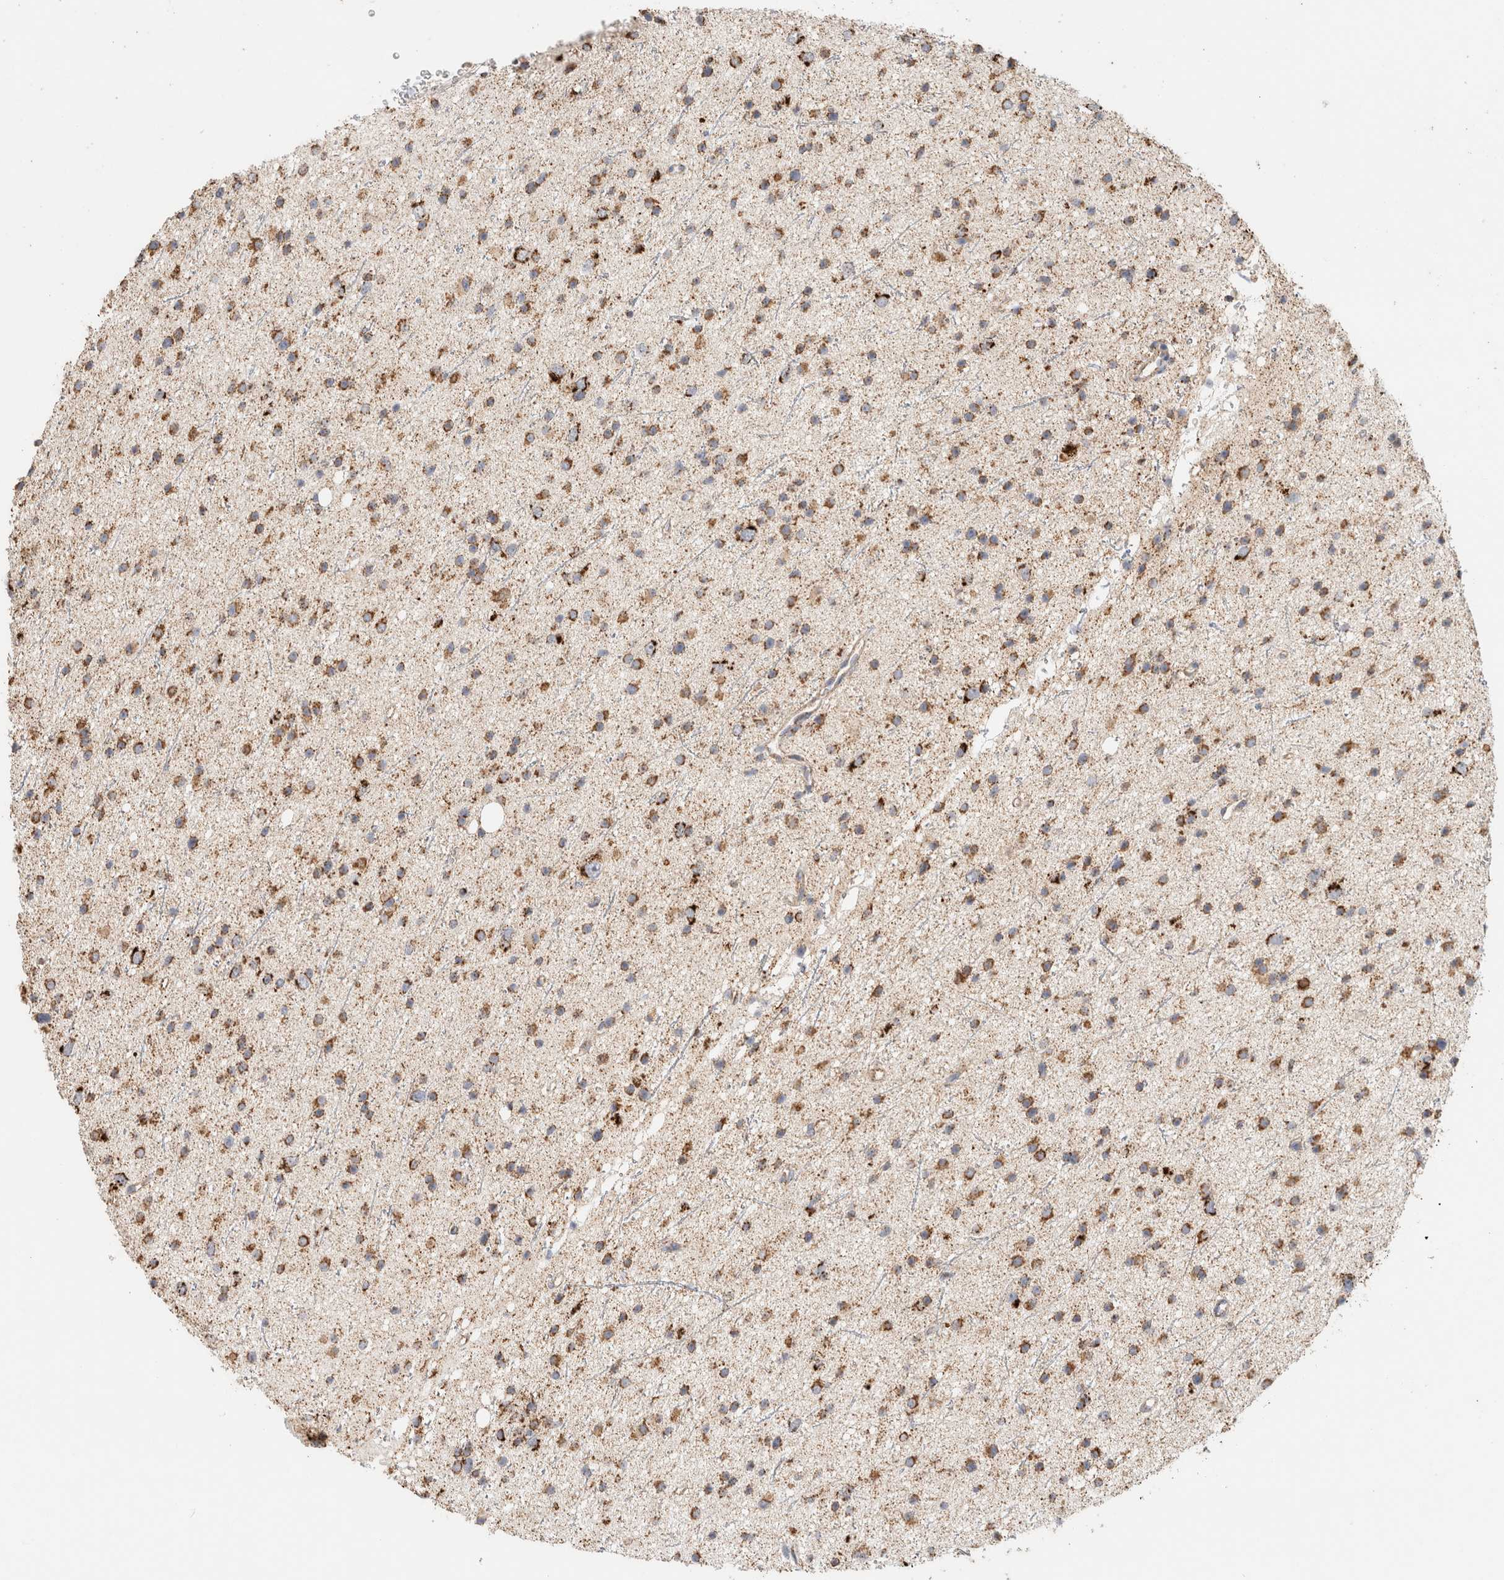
{"staining": {"intensity": "moderate", "quantity": ">75%", "location": "cytoplasmic/membranous"}, "tissue": "glioma", "cell_type": "Tumor cells", "image_type": "cancer", "snomed": [{"axis": "morphology", "description": "Glioma, malignant, Low grade"}, {"axis": "topography", "description": "Cerebral cortex"}], "caption": "Malignant glioma (low-grade) stained with DAB IHC shows medium levels of moderate cytoplasmic/membranous staining in approximately >75% of tumor cells.", "gene": "C1QBP", "patient": {"sex": "female", "age": 39}}